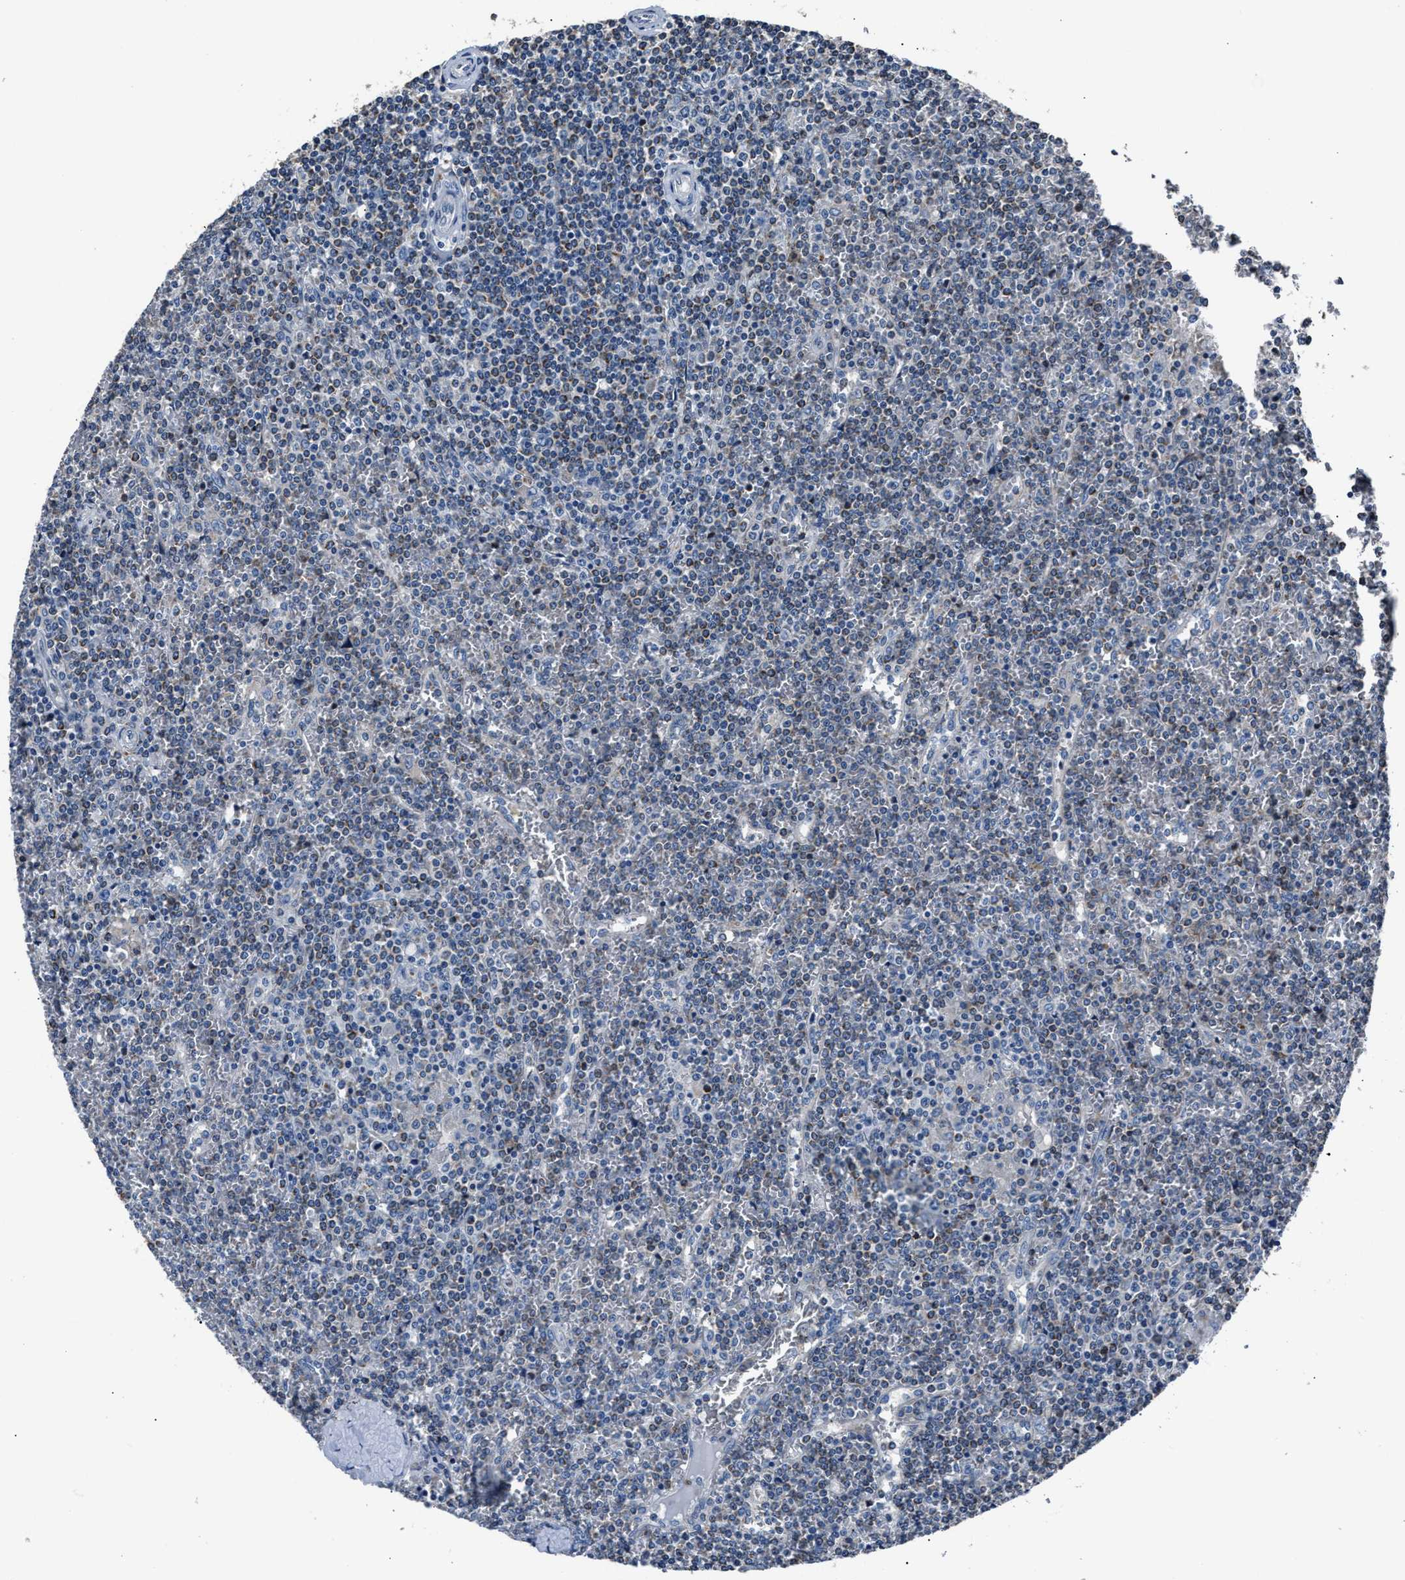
{"staining": {"intensity": "negative", "quantity": "none", "location": "none"}, "tissue": "lymphoma", "cell_type": "Tumor cells", "image_type": "cancer", "snomed": [{"axis": "morphology", "description": "Malignant lymphoma, non-Hodgkin's type, Low grade"}, {"axis": "topography", "description": "Spleen"}], "caption": "This is an IHC photomicrograph of lymphoma. There is no staining in tumor cells.", "gene": "DNAJC24", "patient": {"sex": "female", "age": 19}}